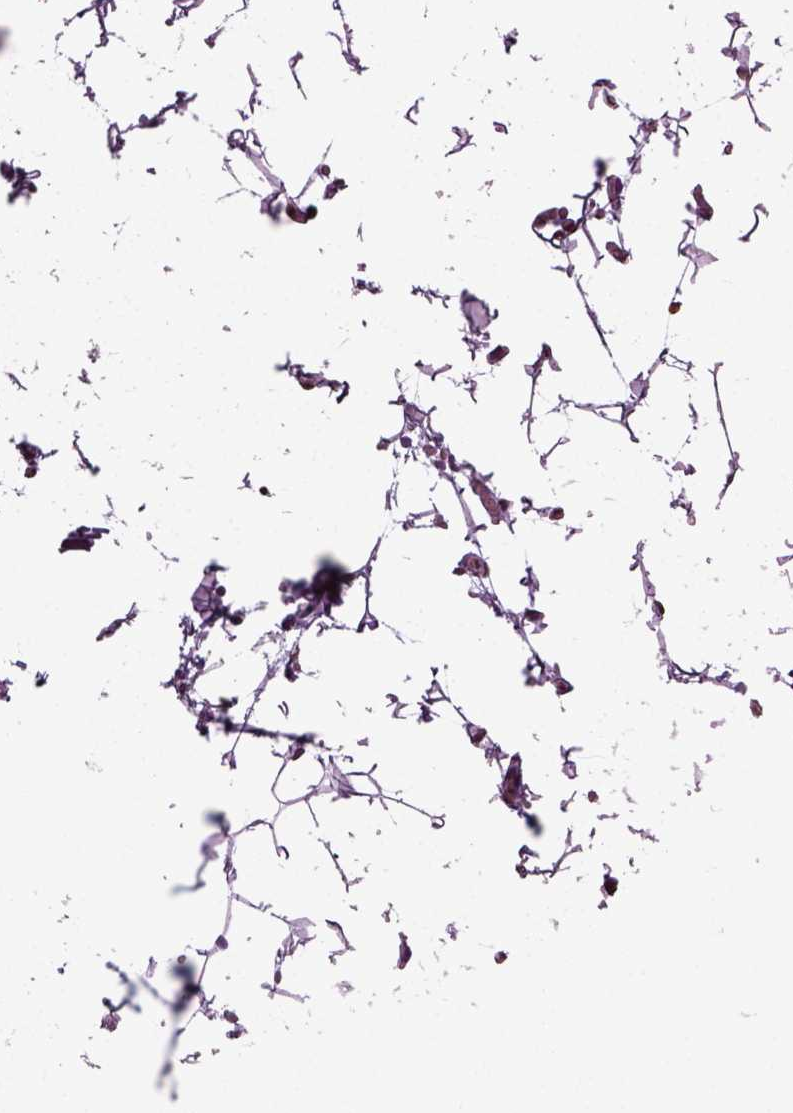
{"staining": {"intensity": "moderate", "quantity": ">75%", "location": "nuclear"}, "tissue": "lymph node", "cell_type": "Germinal center cells", "image_type": "normal", "snomed": [{"axis": "morphology", "description": "Normal tissue, NOS"}, {"axis": "topography", "description": "Lymph node"}], "caption": "IHC of unremarkable human lymph node exhibits medium levels of moderate nuclear positivity in approximately >75% of germinal center cells.", "gene": "HEYL", "patient": {"sex": "female", "age": 52}}